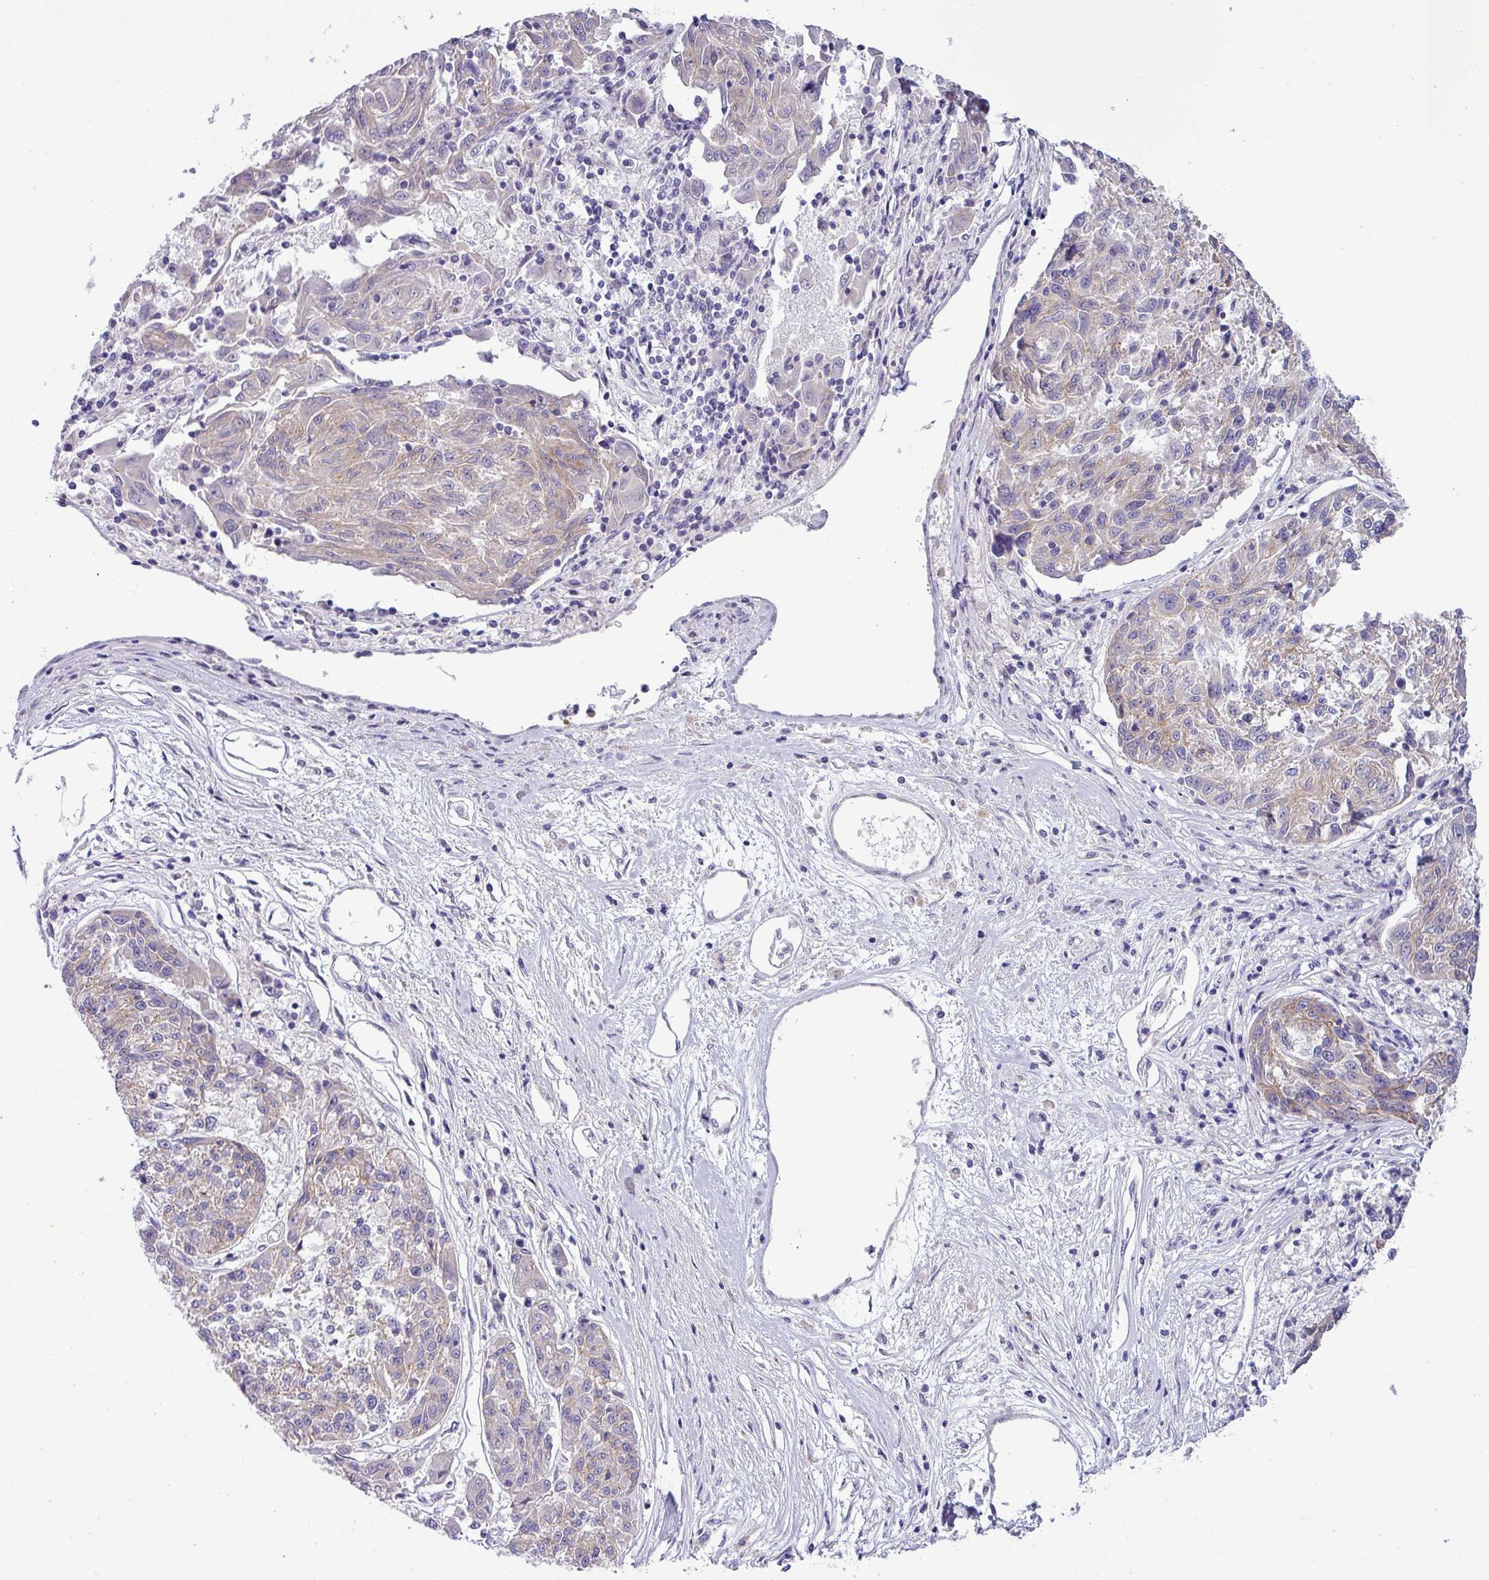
{"staining": {"intensity": "weak", "quantity": "<25%", "location": "cytoplasmic/membranous"}, "tissue": "melanoma", "cell_type": "Tumor cells", "image_type": "cancer", "snomed": [{"axis": "morphology", "description": "Malignant melanoma, NOS"}, {"axis": "topography", "description": "Skin"}], "caption": "Immunohistochemical staining of malignant melanoma displays no significant staining in tumor cells.", "gene": "ACAP3", "patient": {"sex": "male", "age": 53}}